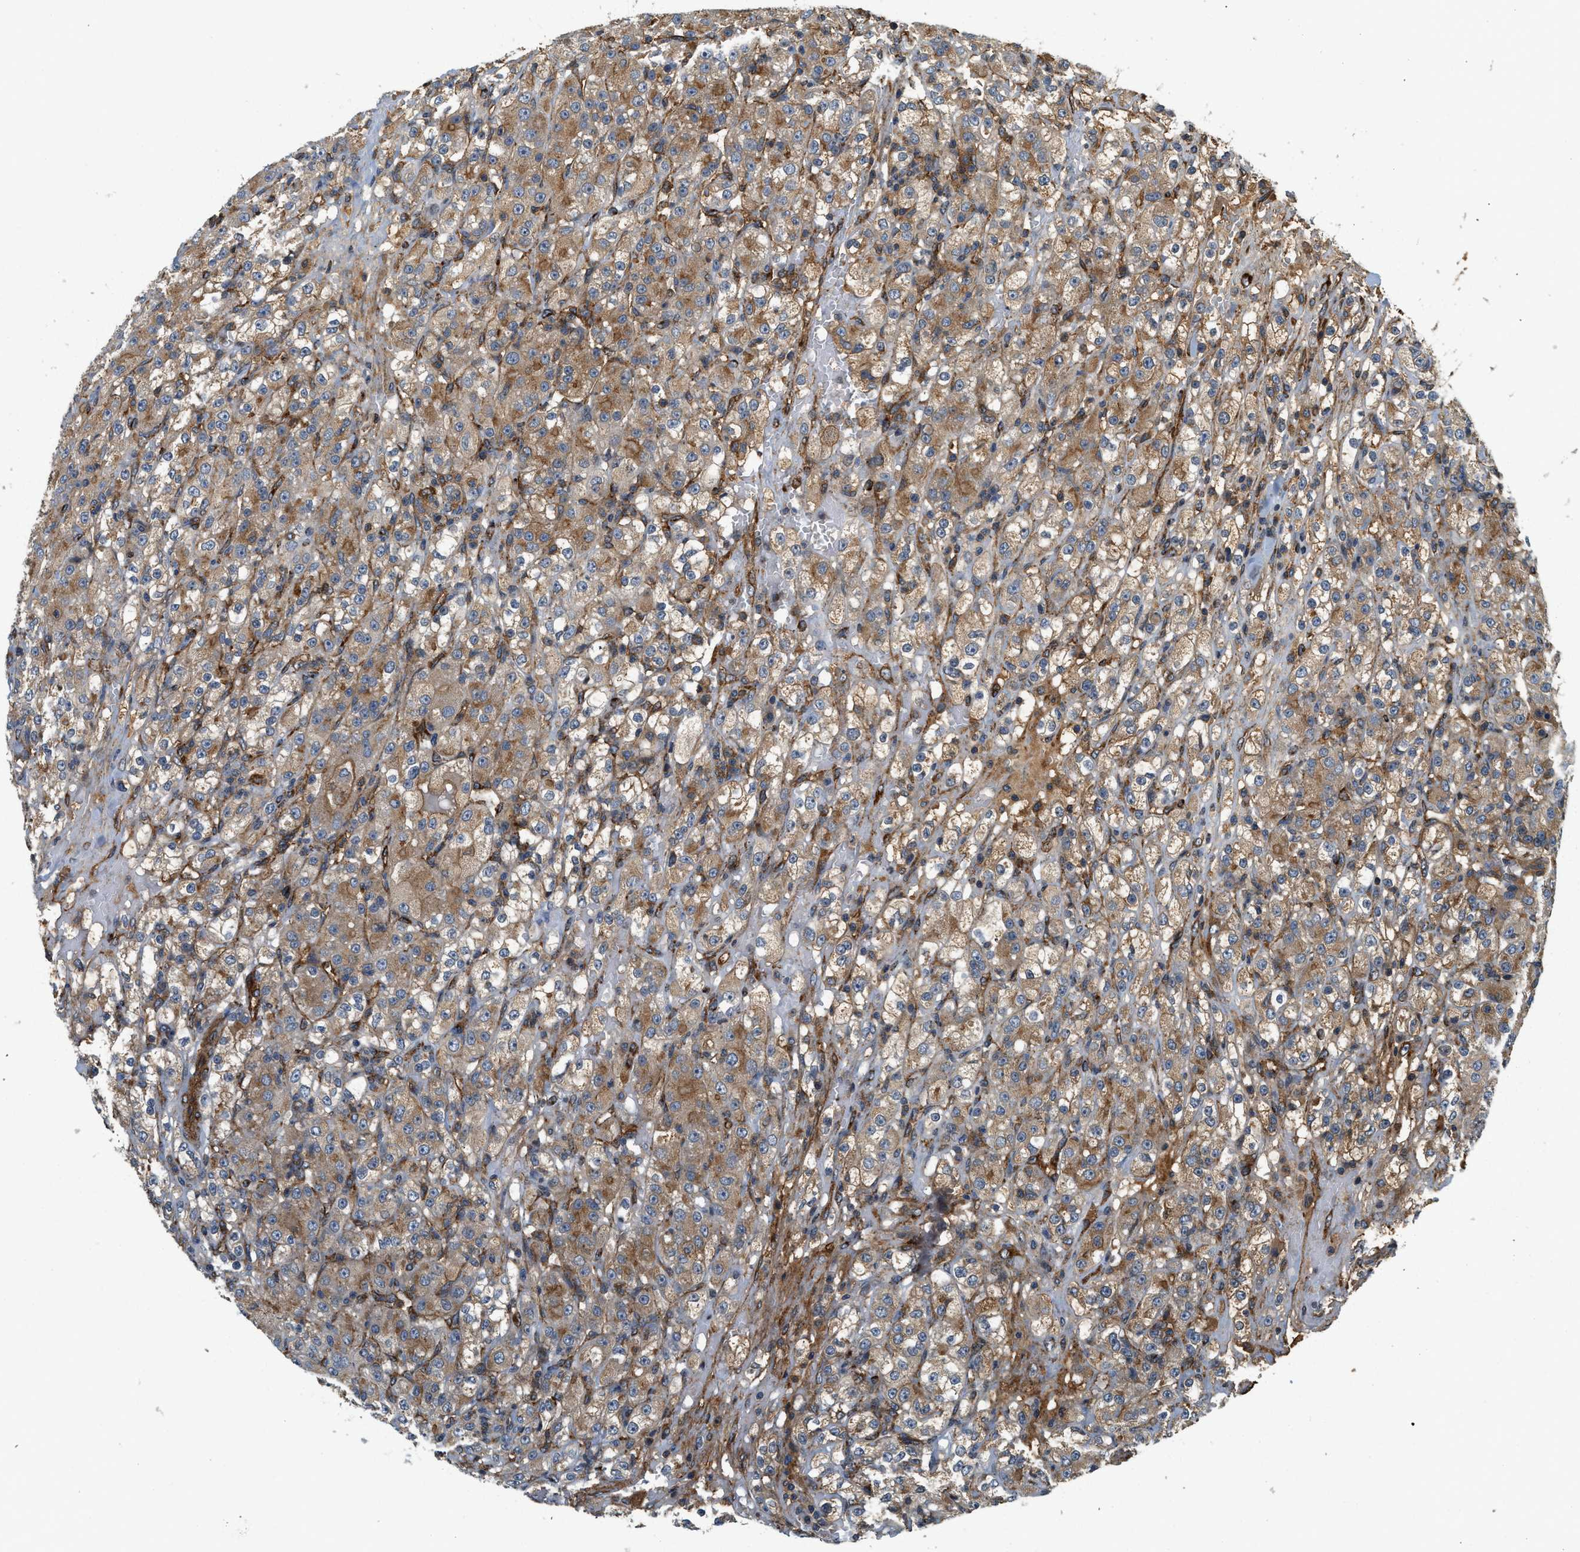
{"staining": {"intensity": "moderate", "quantity": ">75%", "location": "cytoplasmic/membranous"}, "tissue": "renal cancer", "cell_type": "Tumor cells", "image_type": "cancer", "snomed": [{"axis": "morphology", "description": "Adenocarcinoma, NOS"}, {"axis": "topography", "description": "Kidney"}], "caption": "Protein expression analysis of renal cancer reveals moderate cytoplasmic/membranous staining in approximately >75% of tumor cells.", "gene": "HIP1", "patient": {"sex": "male", "age": 61}}